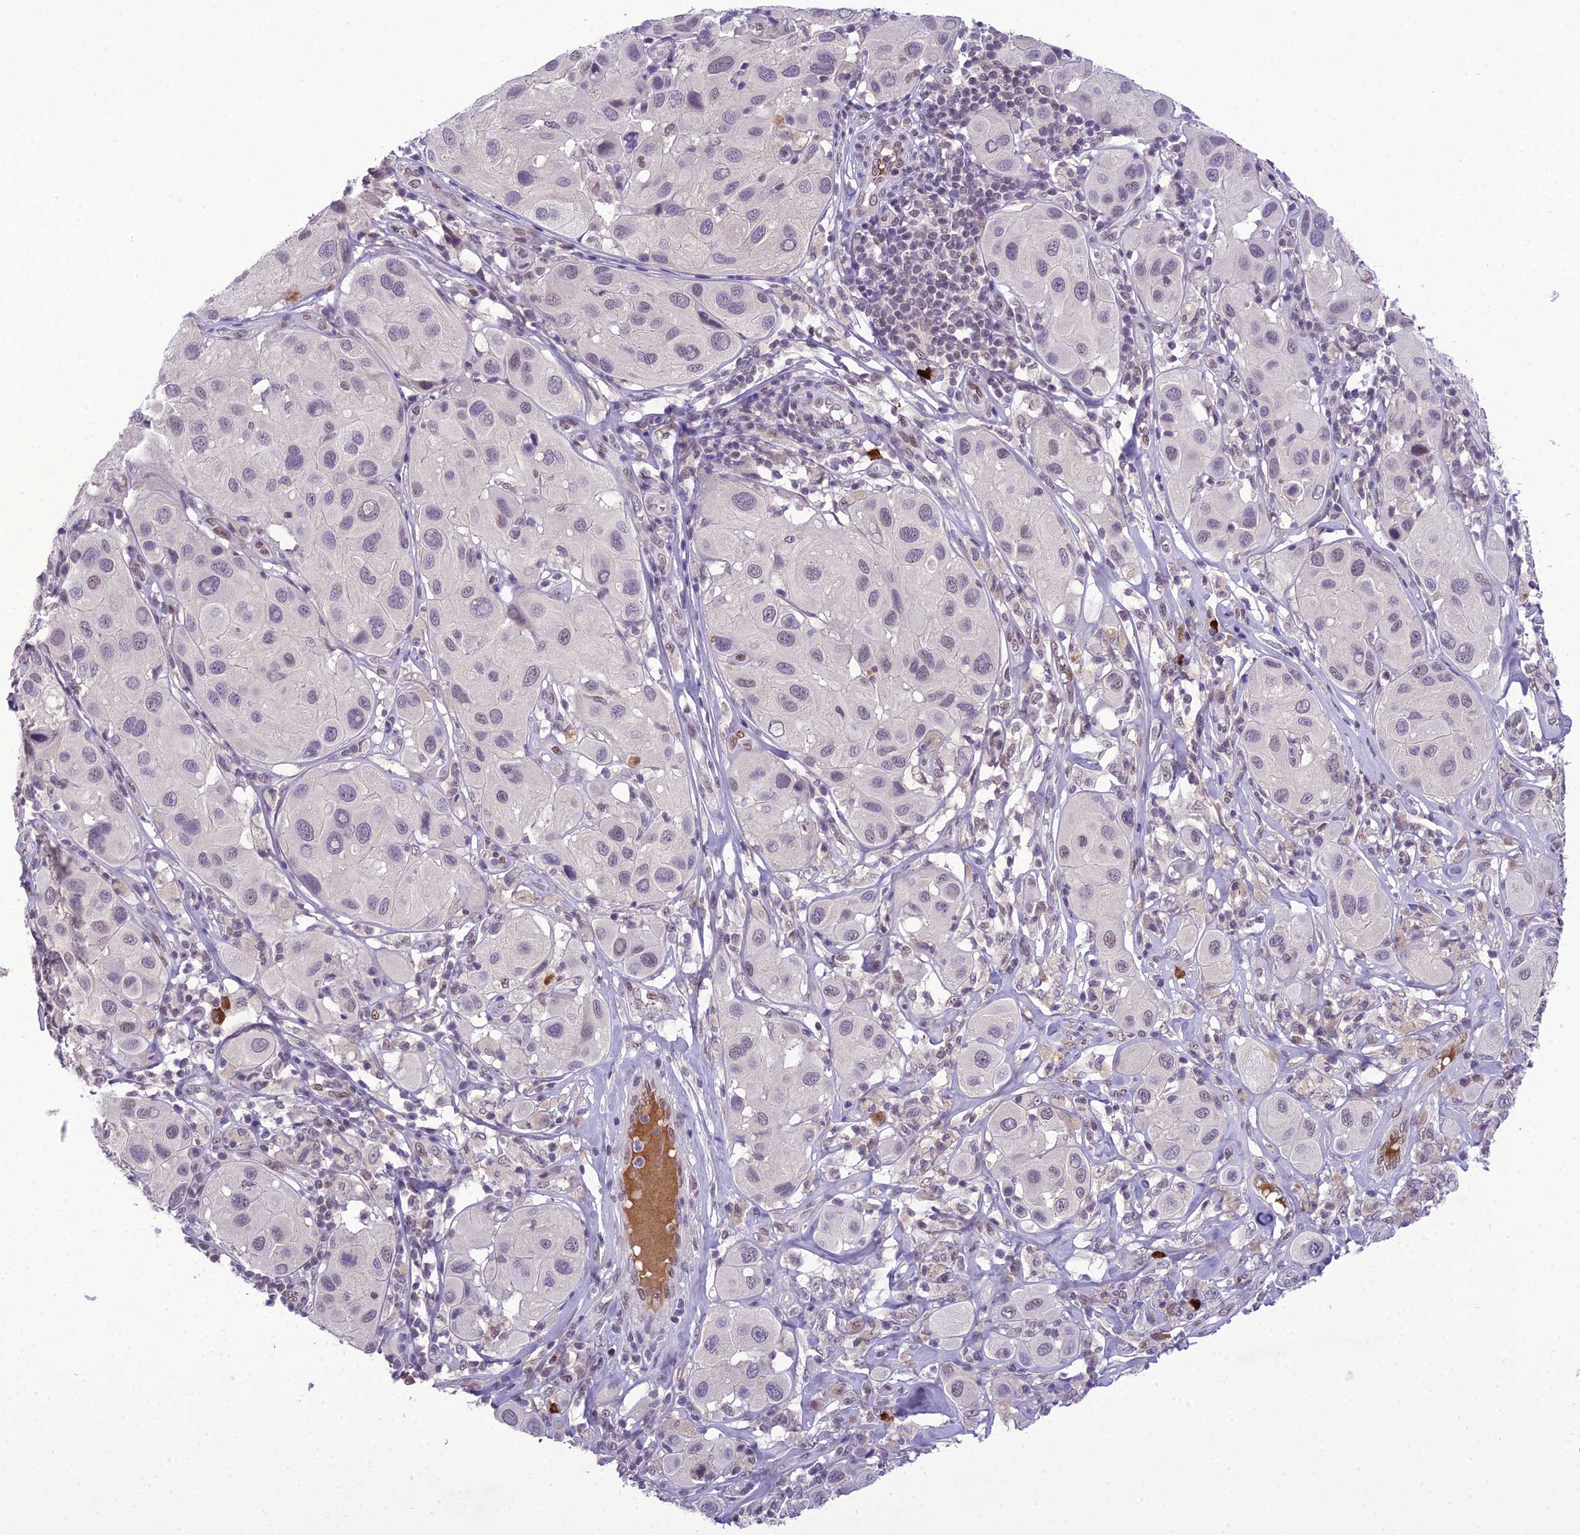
{"staining": {"intensity": "negative", "quantity": "none", "location": "none"}, "tissue": "melanoma", "cell_type": "Tumor cells", "image_type": "cancer", "snomed": [{"axis": "morphology", "description": "Malignant melanoma, Metastatic site"}, {"axis": "topography", "description": "Skin"}], "caption": "A micrograph of human malignant melanoma (metastatic site) is negative for staining in tumor cells.", "gene": "SH3RF3", "patient": {"sex": "male", "age": 41}}